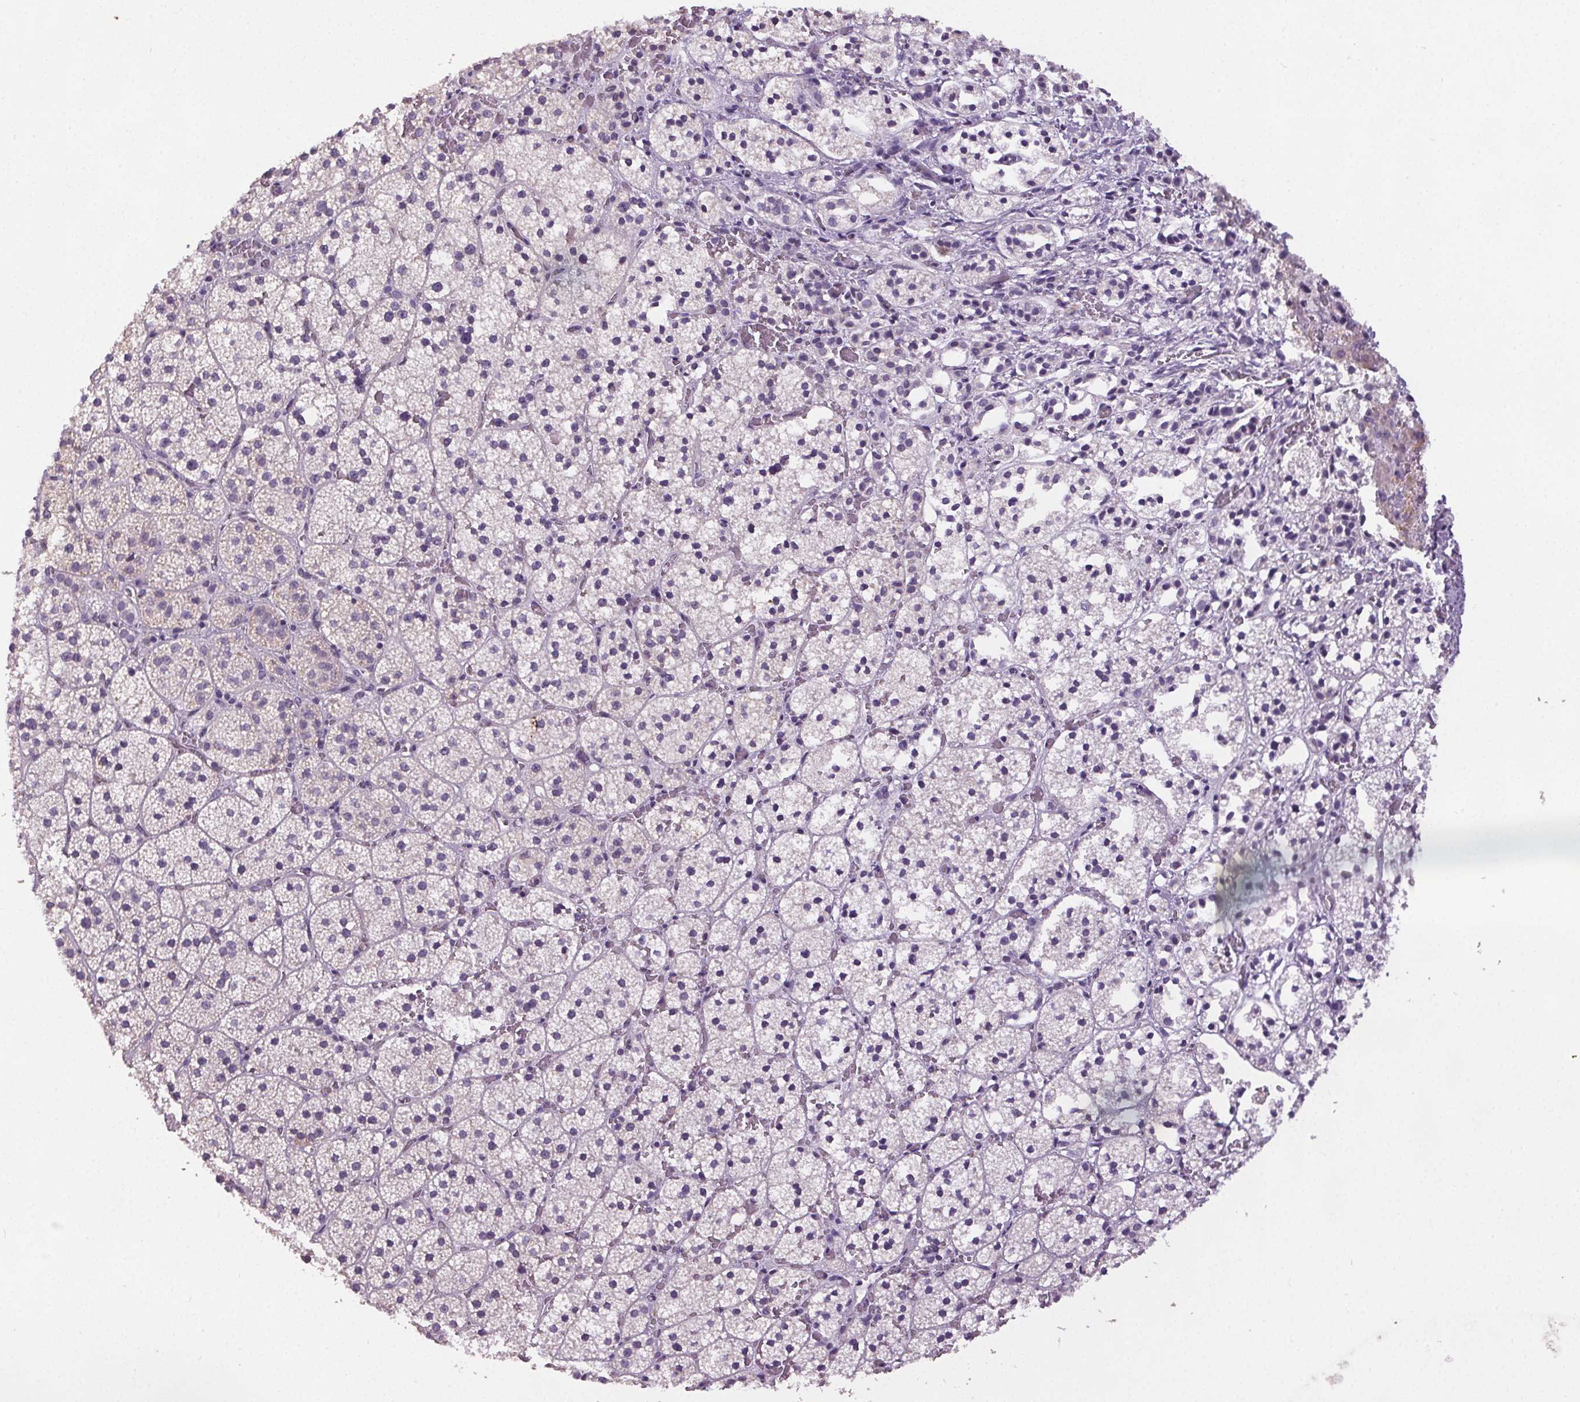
{"staining": {"intensity": "moderate", "quantity": "<25%", "location": "cytoplasmic/membranous"}, "tissue": "adrenal gland", "cell_type": "Glandular cells", "image_type": "normal", "snomed": [{"axis": "morphology", "description": "Normal tissue, NOS"}, {"axis": "topography", "description": "Adrenal gland"}], "caption": "IHC photomicrograph of normal adrenal gland: adrenal gland stained using immunohistochemistry shows low levels of moderate protein expression localized specifically in the cytoplasmic/membranous of glandular cells, appearing as a cytoplasmic/membranous brown color.", "gene": "GPIHBP1", "patient": {"sex": "male", "age": 53}}